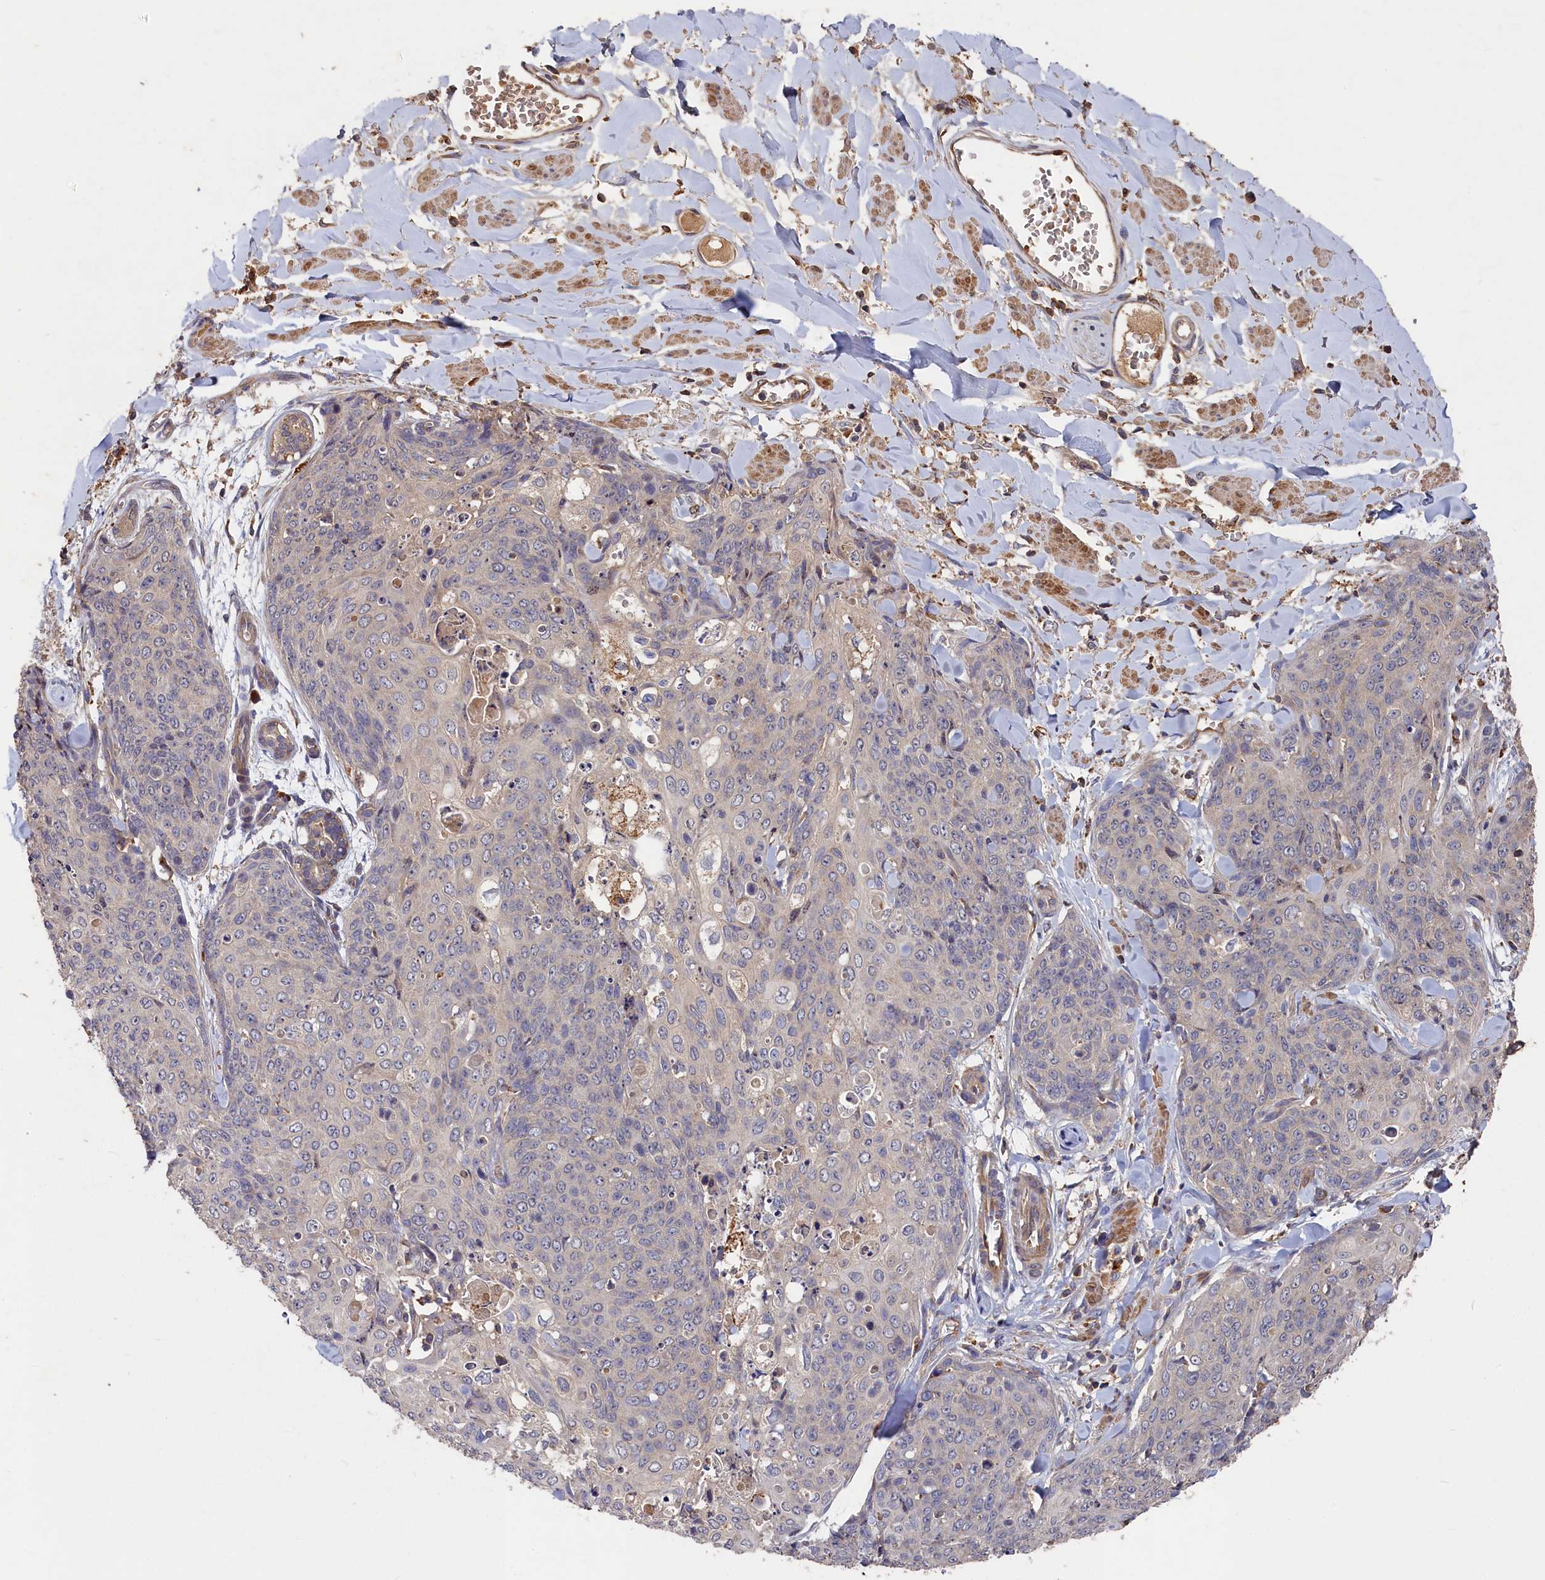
{"staining": {"intensity": "negative", "quantity": "none", "location": "none"}, "tissue": "skin cancer", "cell_type": "Tumor cells", "image_type": "cancer", "snomed": [{"axis": "morphology", "description": "Squamous cell carcinoma, NOS"}, {"axis": "topography", "description": "Skin"}, {"axis": "topography", "description": "Vulva"}], "caption": "Immunohistochemical staining of skin cancer (squamous cell carcinoma) reveals no significant expression in tumor cells.", "gene": "DHRS11", "patient": {"sex": "female", "age": 85}}